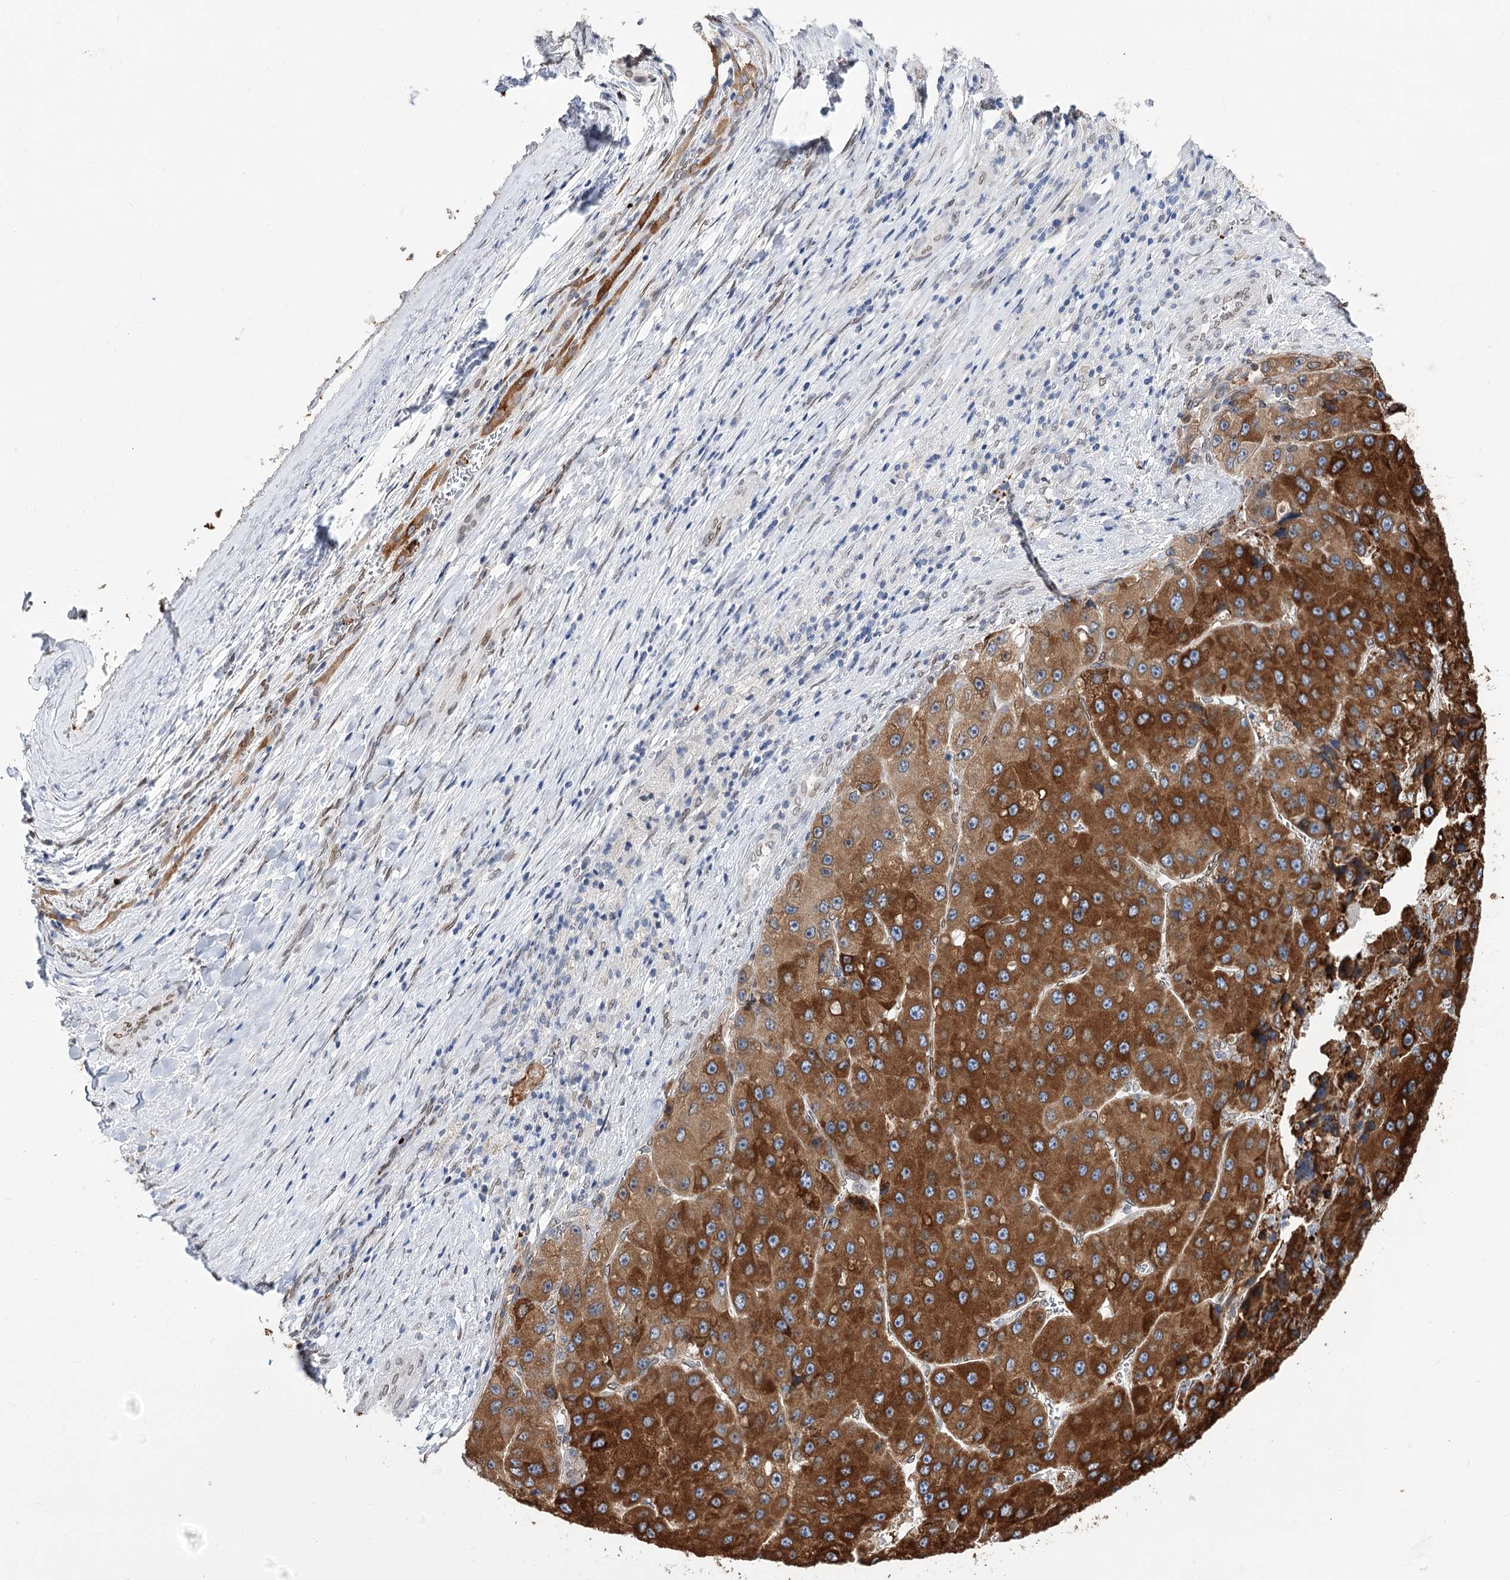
{"staining": {"intensity": "strong", "quantity": ">75%", "location": "cytoplasmic/membranous"}, "tissue": "liver cancer", "cell_type": "Tumor cells", "image_type": "cancer", "snomed": [{"axis": "morphology", "description": "Carcinoma, Hepatocellular, NOS"}, {"axis": "topography", "description": "Liver"}], "caption": "IHC photomicrograph of hepatocellular carcinoma (liver) stained for a protein (brown), which shows high levels of strong cytoplasmic/membranous positivity in approximately >75% of tumor cells.", "gene": "TMEM201", "patient": {"sex": "female", "age": 73}}